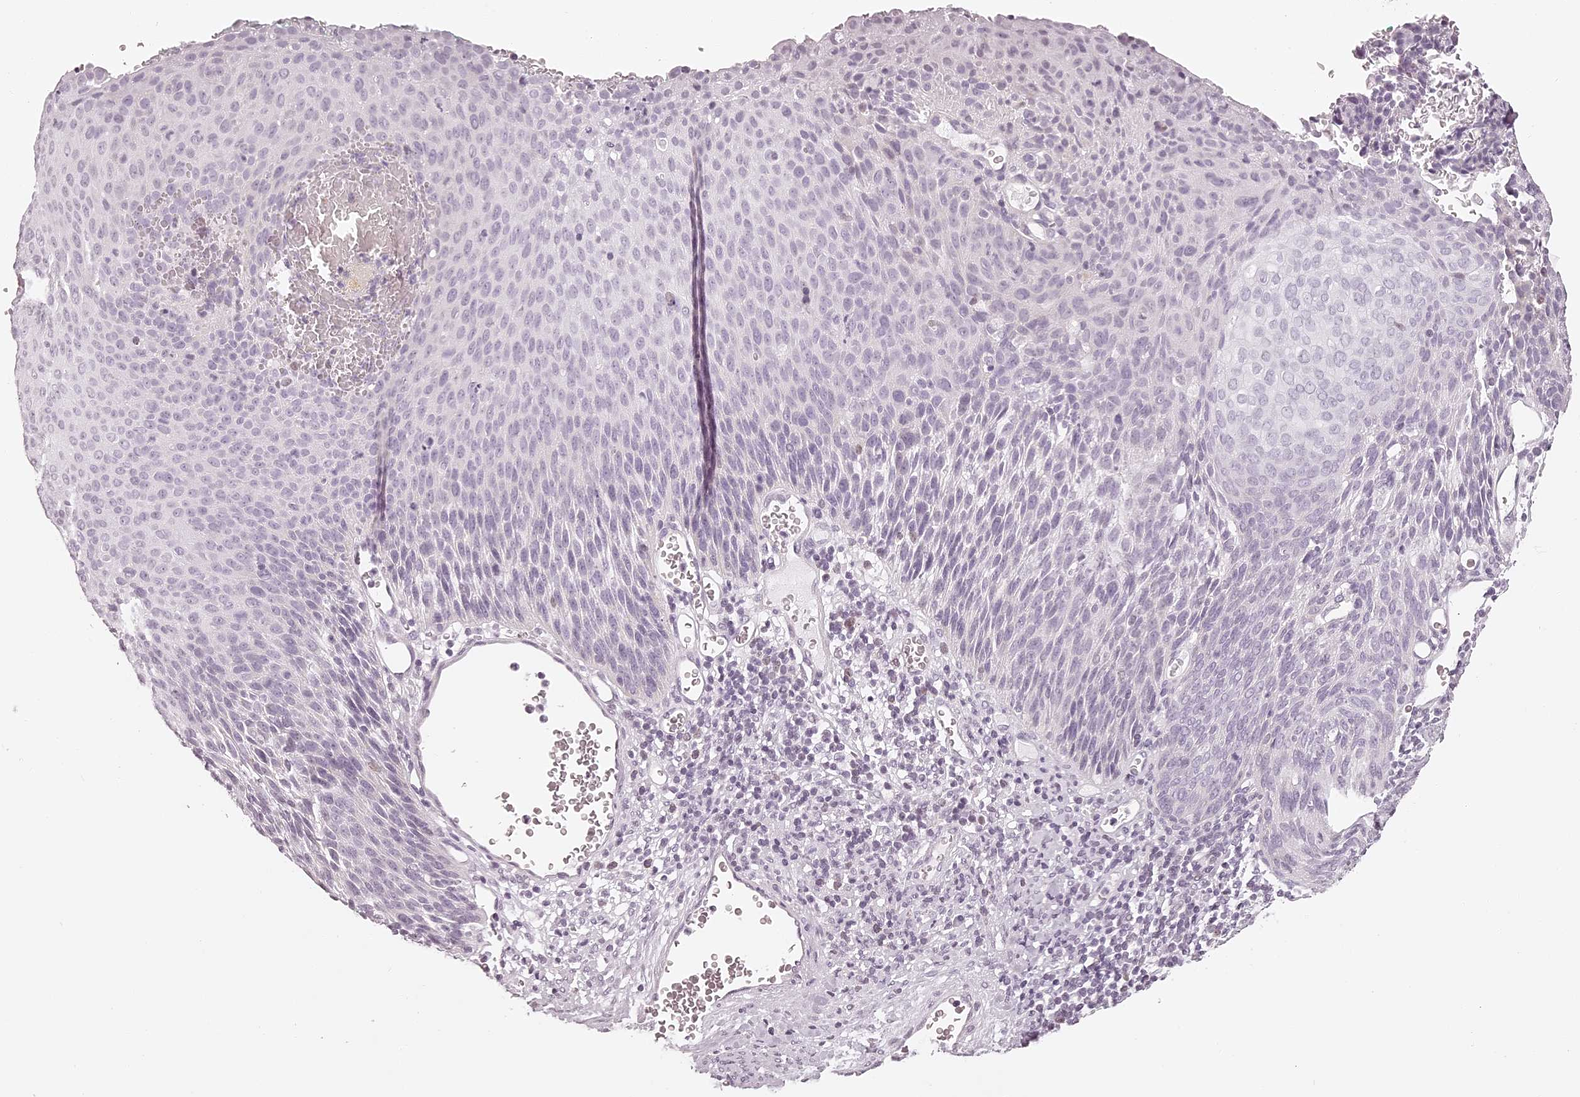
{"staining": {"intensity": "negative", "quantity": "none", "location": "none"}, "tissue": "cervical cancer", "cell_type": "Tumor cells", "image_type": "cancer", "snomed": [{"axis": "morphology", "description": "Squamous cell carcinoma, NOS"}, {"axis": "topography", "description": "Cervix"}], "caption": "High magnification brightfield microscopy of squamous cell carcinoma (cervical) stained with DAB (3,3'-diaminobenzidine) (brown) and counterstained with hematoxylin (blue): tumor cells show no significant staining. Nuclei are stained in blue.", "gene": "ELAPOR1", "patient": {"sex": "female", "age": 55}}